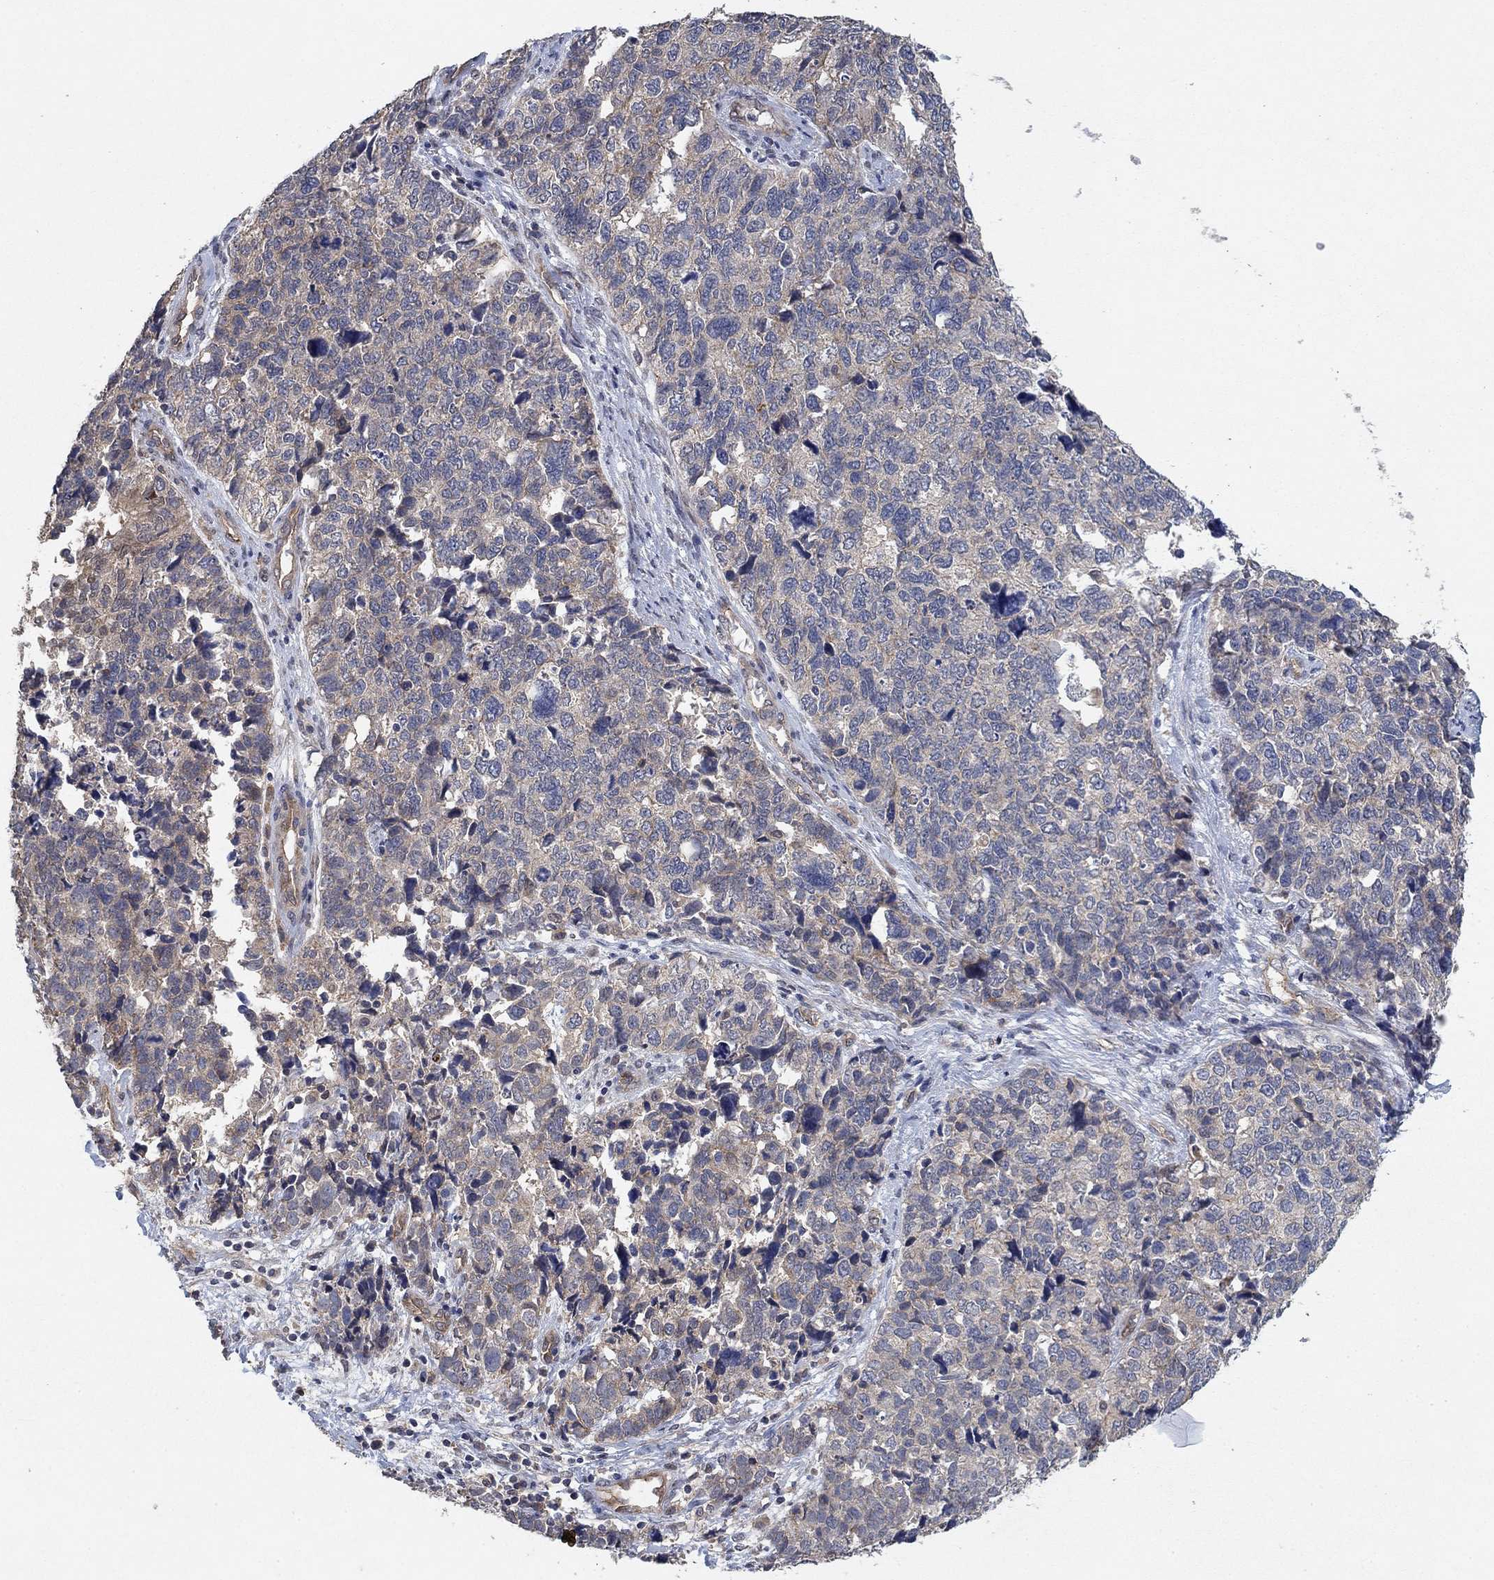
{"staining": {"intensity": "negative", "quantity": "none", "location": "none"}, "tissue": "cervical cancer", "cell_type": "Tumor cells", "image_type": "cancer", "snomed": [{"axis": "morphology", "description": "Squamous cell carcinoma, NOS"}, {"axis": "topography", "description": "Cervix"}], "caption": "Cervical squamous cell carcinoma was stained to show a protein in brown. There is no significant staining in tumor cells. (DAB (3,3'-diaminobenzidine) immunohistochemistry (IHC) visualized using brightfield microscopy, high magnification).", "gene": "MCUR1", "patient": {"sex": "female", "age": 63}}